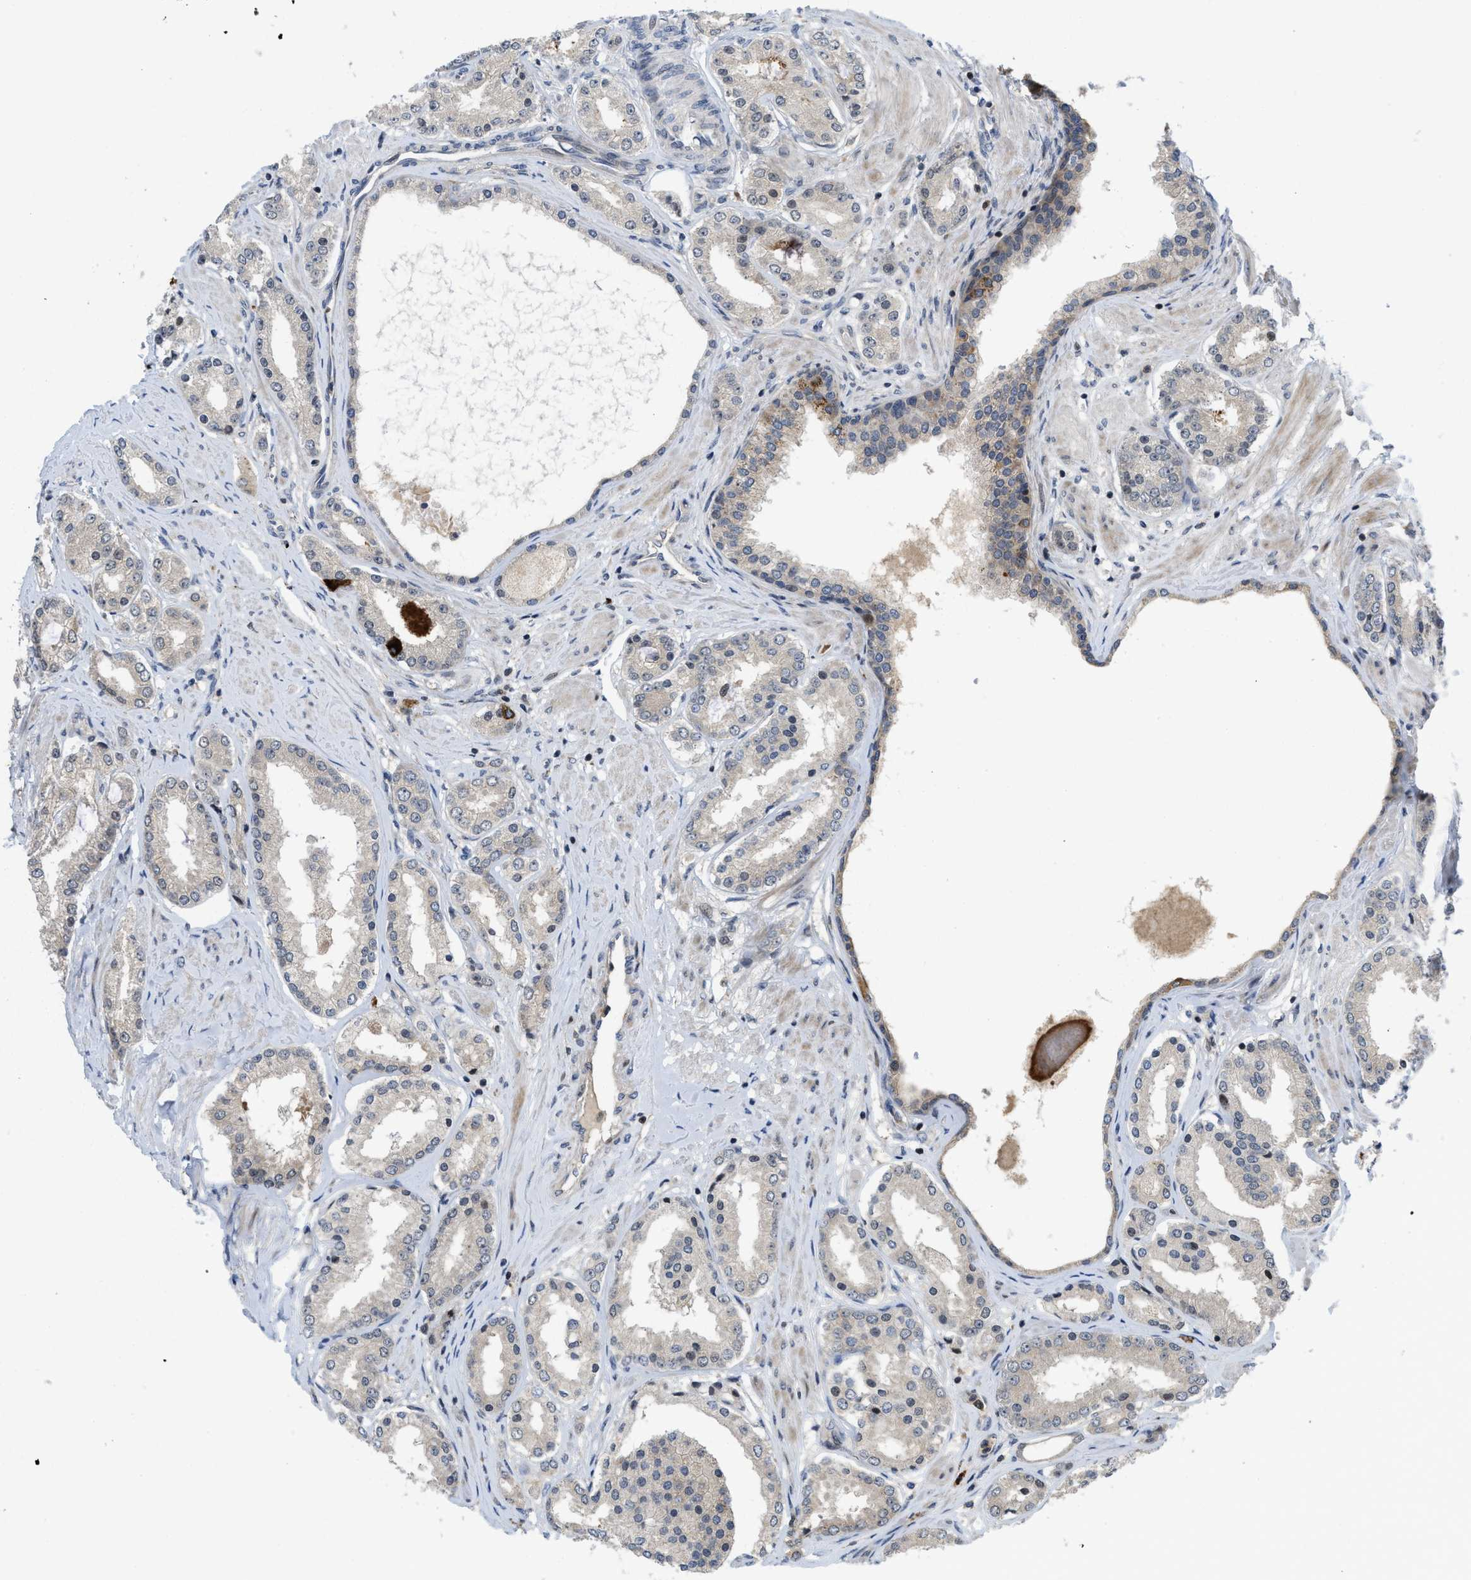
{"staining": {"intensity": "weak", "quantity": "<25%", "location": "cytoplasmic/membranous"}, "tissue": "prostate cancer", "cell_type": "Tumor cells", "image_type": "cancer", "snomed": [{"axis": "morphology", "description": "Adenocarcinoma, Low grade"}, {"axis": "topography", "description": "Prostate"}], "caption": "Photomicrograph shows no significant protein positivity in tumor cells of low-grade adenocarcinoma (prostate).", "gene": "DNAJC28", "patient": {"sex": "male", "age": 63}}